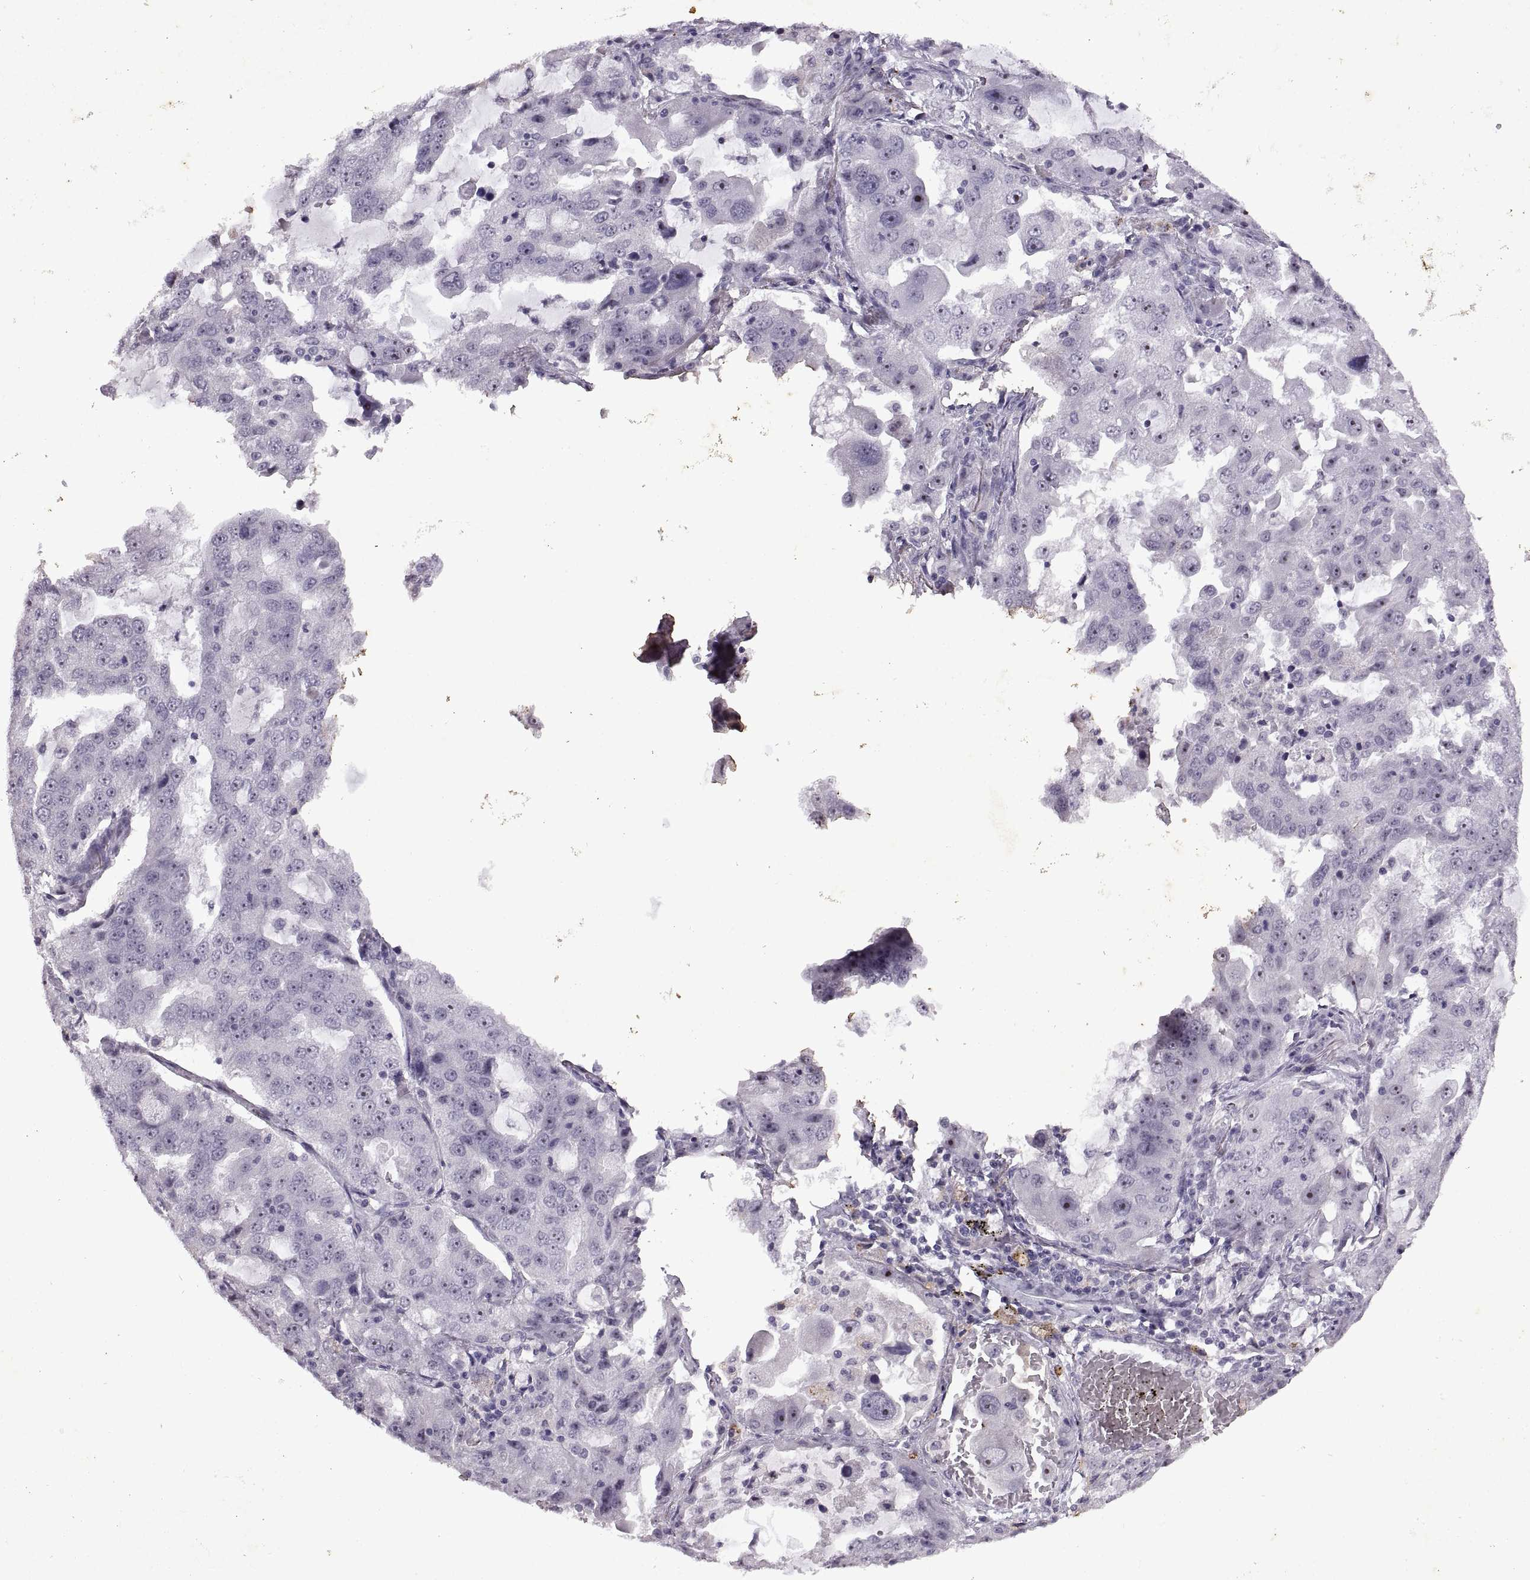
{"staining": {"intensity": "strong", "quantity": "<25%", "location": "nuclear"}, "tissue": "lung cancer", "cell_type": "Tumor cells", "image_type": "cancer", "snomed": [{"axis": "morphology", "description": "Adenocarcinoma, NOS"}, {"axis": "topography", "description": "Lung"}], "caption": "An image showing strong nuclear staining in about <25% of tumor cells in adenocarcinoma (lung), as visualized by brown immunohistochemical staining.", "gene": "SINHCAF", "patient": {"sex": "female", "age": 61}}